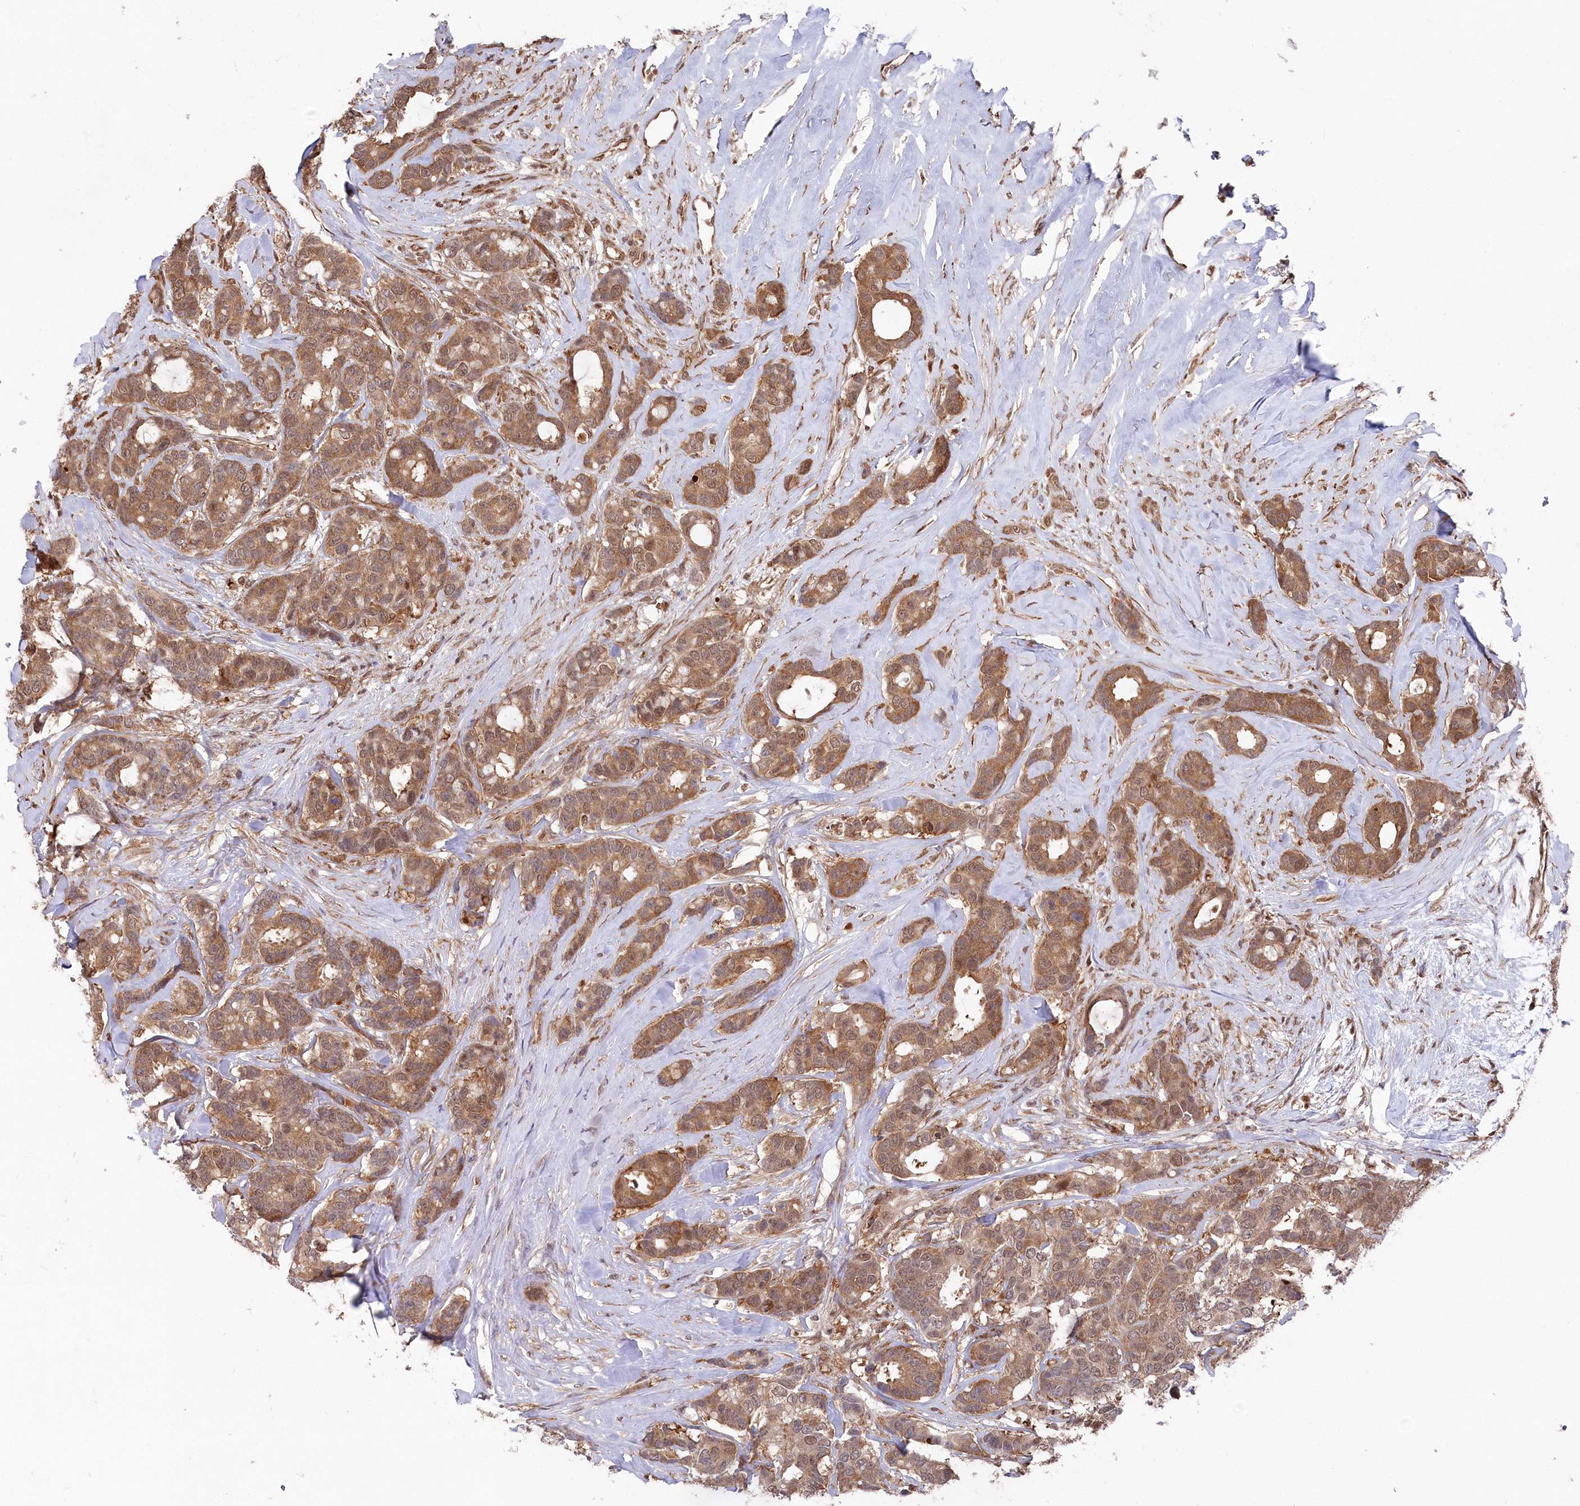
{"staining": {"intensity": "moderate", "quantity": ">75%", "location": "cytoplasmic/membranous,nuclear"}, "tissue": "breast cancer", "cell_type": "Tumor cells", "image_type": "cancer", "snomed": [{"axis": "morphology", "description": "Duct carcinoma"}, {"axis": "topography", "description": "Breast"}], "caption": "Brown immunohistochemical staining in human breast cancer (invasive ductal carcinoma) shows moderate cytoplasmic/membranous and nuclear expression in approximately >75% of tumor cells.", "gene": "PSMA1", "patient": {"sex": "female", "age": 87}}